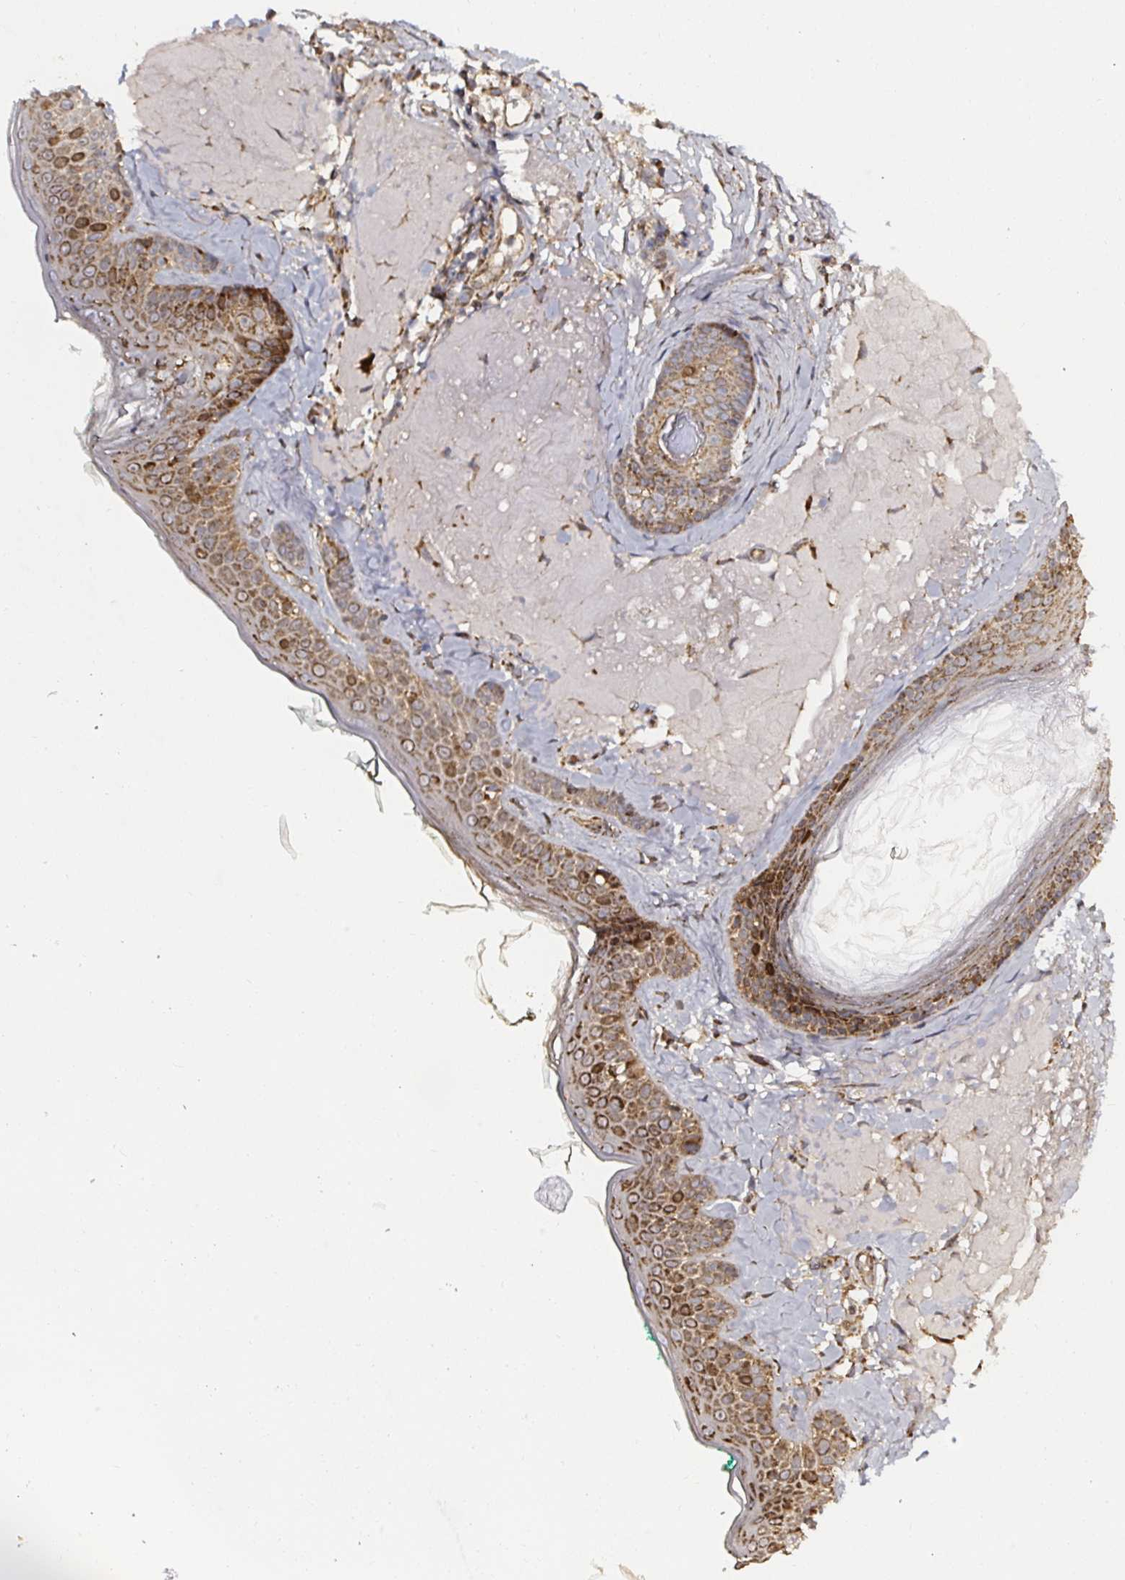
{"staining": {"intensity": "strong", "quantity": ">75%", "location": "cytoplasmic/membranous"}, "tissue": "skin", "cell_type": "Fibroblasts", "image_type": "normal", "snomed": [{"axis": "morphology", "description": "Normal tissue, NOS"}, {"axis": "topography", "description": "Skin"}], "caption": "Strong cytoplasmic/membranous staining for a protein is appreciated in about >75% of fibroblasts of normal skin using IHC.", "gene": "ATAD3A", "patient": {"sex": "male", "age": 73}}